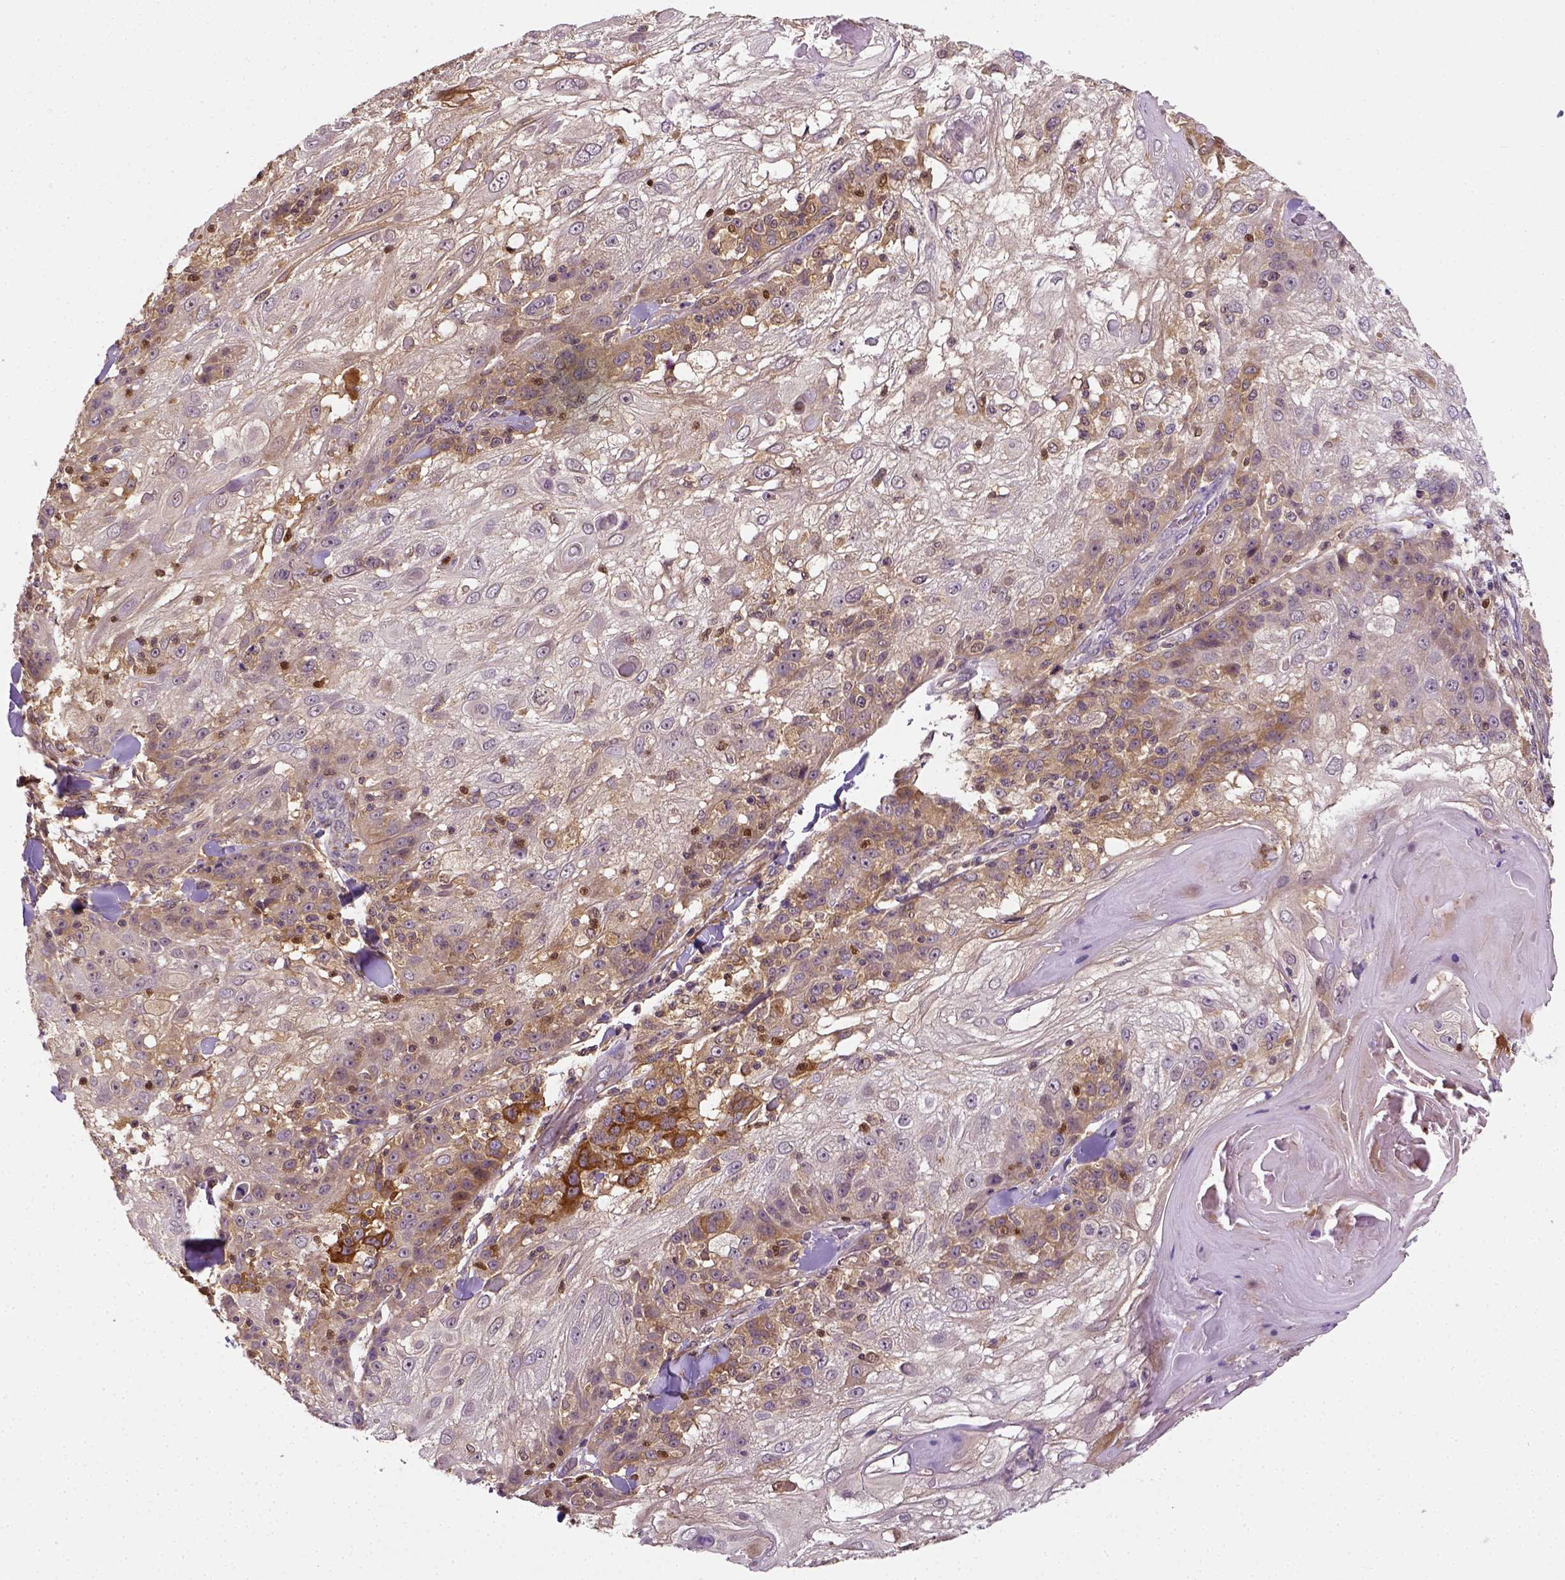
{"staining": {"intensity": "weak", "quantity": "25%-75%", "location": "cytoplasmic/membranous"}, "tissue": "skin cancer", "cell_type": "Tumor cells", "image_type": "cancer", "snomed": [{"axis": "morphology", "description": "Normal tissue, NOS"}, {"axis": "morphology", "description": "Squamous cell carcinoma, NOS"}, {"axis": "topography", "description": "Skin"}], "caption": "A histopathology image of skin cancer (squamous cell carcinoma) stained for a protein shows weak cytoplasmic/membranous brown staining in tumor cells.", "gene": "MATK", "patient": {"sex": "female", "age": 83}}